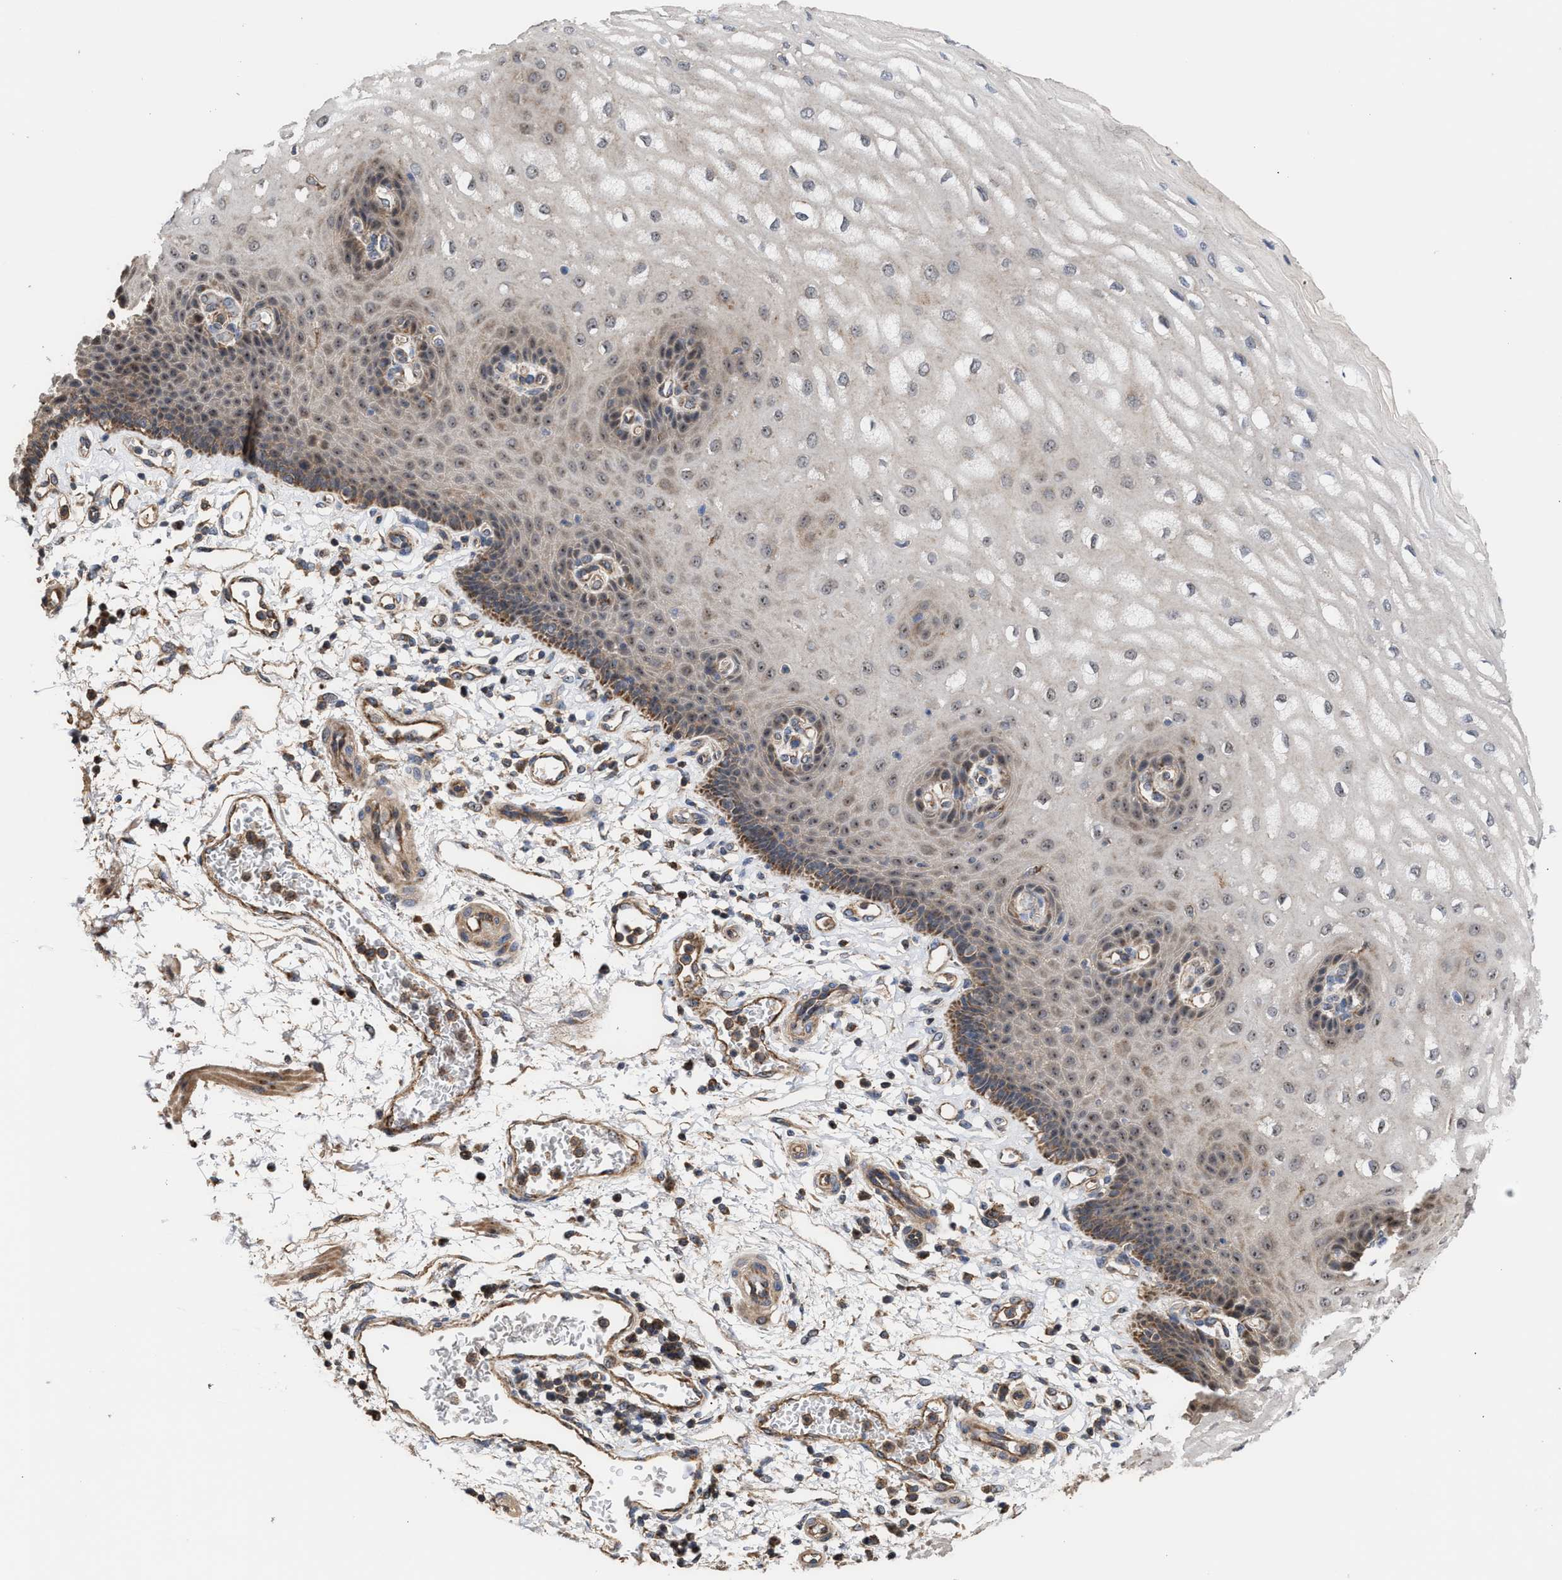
{"staining": {"intensity": "moderate", "quantity": ">75%", "location": "cytoplasmic/membranous,nuclear"}, "tissue": "esophagus", "cell_type": "Squamous epithelial cells", "image_type": "normal", "snomed": [{"axis": "morphology", "description": "Normal tissue, NOS"}, {"axis": "topography", "description": "Esophagus"}], "caption": "Protein expression by IHC shows moderate cytoplasmic/membranous,nuclear positivity in approximately >75% of squamous epithelial cells in normal esophagus.", "gene": "EXOSC2", "patient": {"sex": "male", "age": 54}}